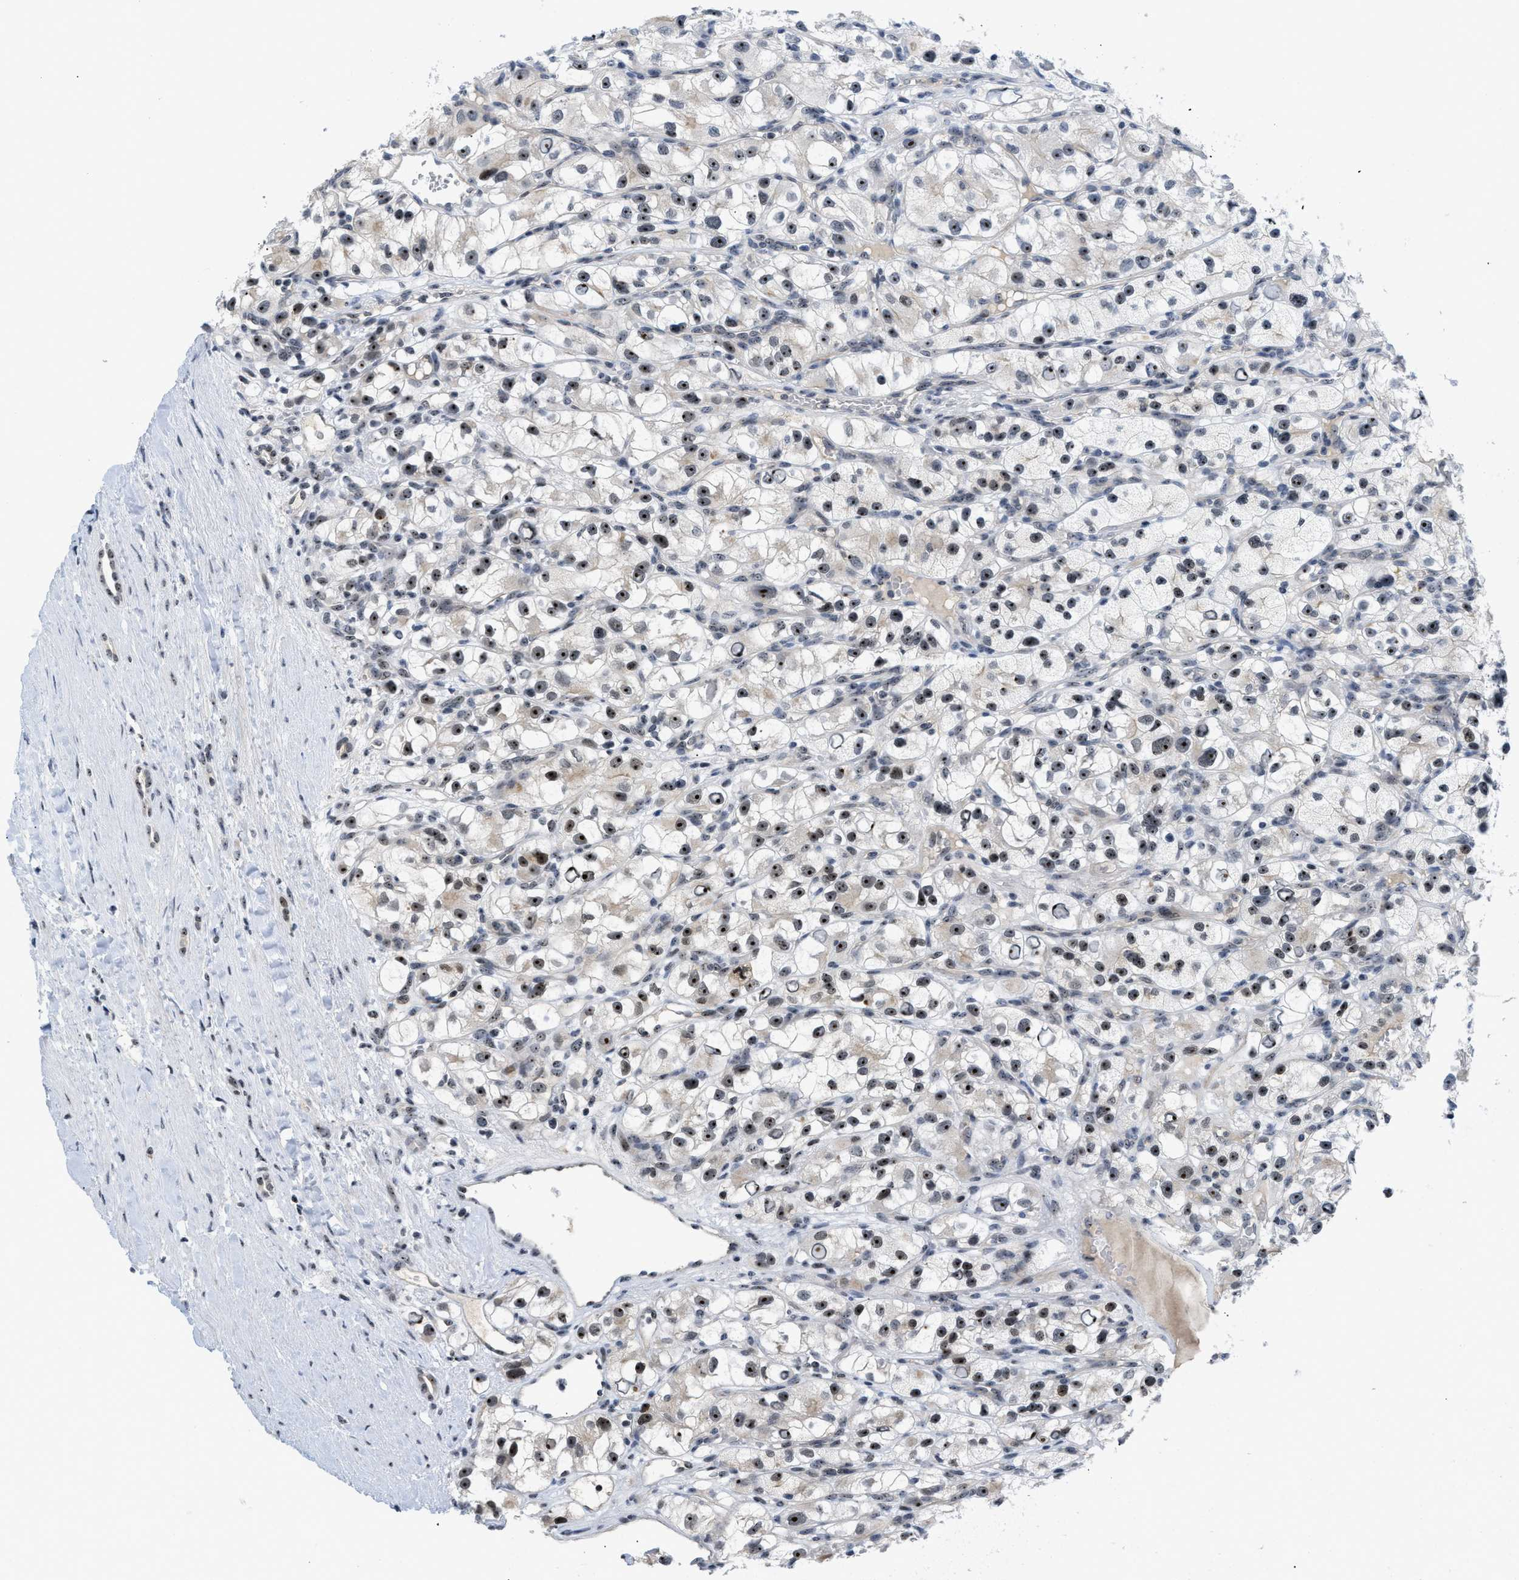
{"staining": {"intensity": "moderate", "quantity": ">75%", "location": "nuclear"}, "tissue": "renal cancer", "cell_type": "Tumor cells", "image_type": "cancer", "snomed": [{"axis": "morphology", "description": "Adenocarcinoma, NOS"}, {"axis": "topography", "description": "Kidney"}], "caption": "Immunohistochemical staining of human renal adenocarcinoma exhibits medium levels of moderate nuclear expression in approximately >75% of tumor cells.", "gene": "NOP58", "patient": {"sex": "female", "age": 57}}